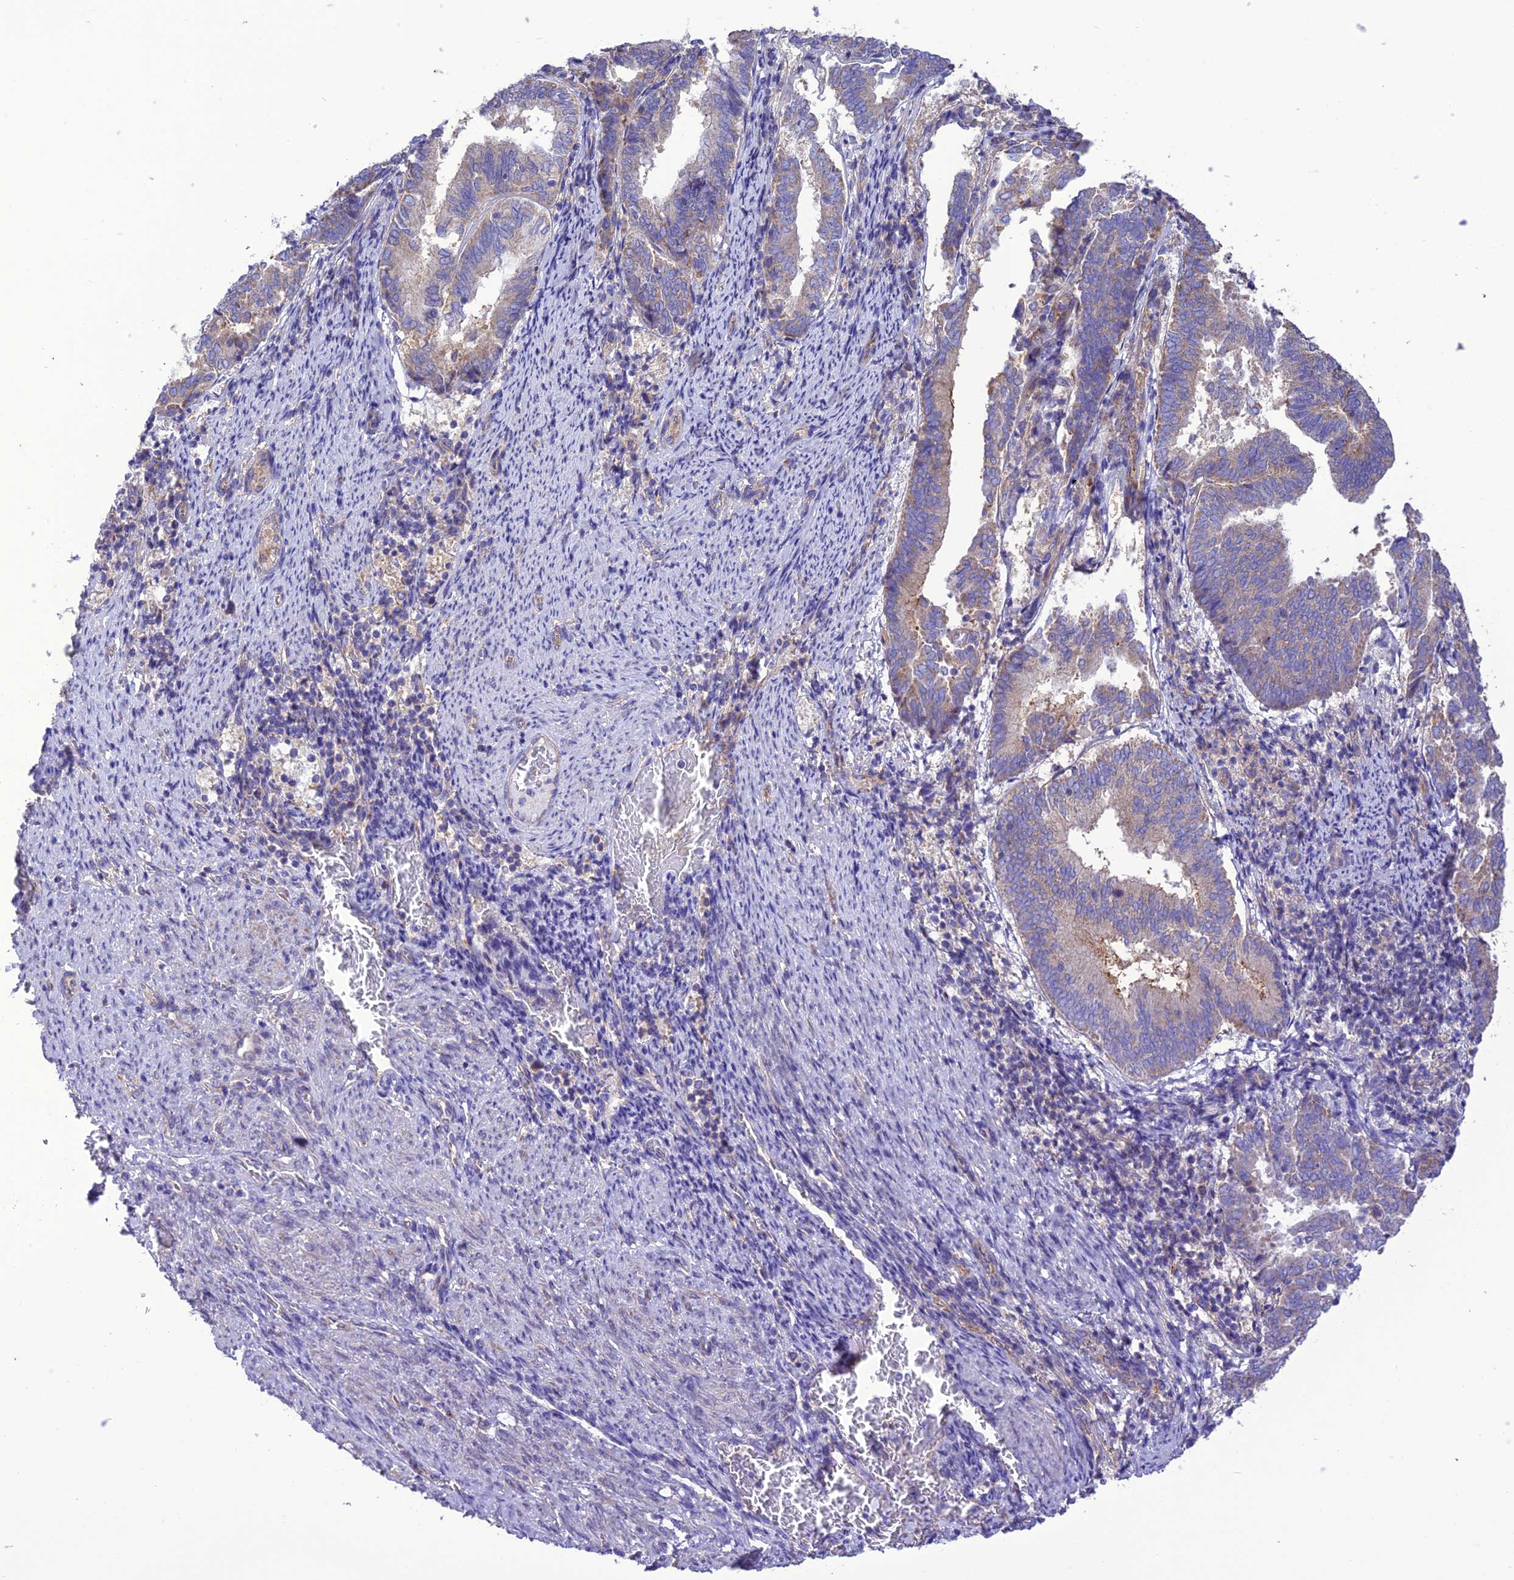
{"staining": {"intensity": "weak", "quantity": "<25%", "location": "cytoplasmic/membranous"}, "tissue": "endometrial cancer", "cell_type": "Tumor cells", "image_type": "cancer", "snomed": [{"axis": "morphology", "description": "Adenocarcinoma, NOS"}, {"axis": "topography", "description": "Endometrium"}], "caption": "Human adenocarcinoma (endometrial) stained for a protein using immunohistochemistry (IHC) exhibits no positivity in tumor cells.", "gene": "MAP3K12", "patient": {"sex": "female", "age": 80}}